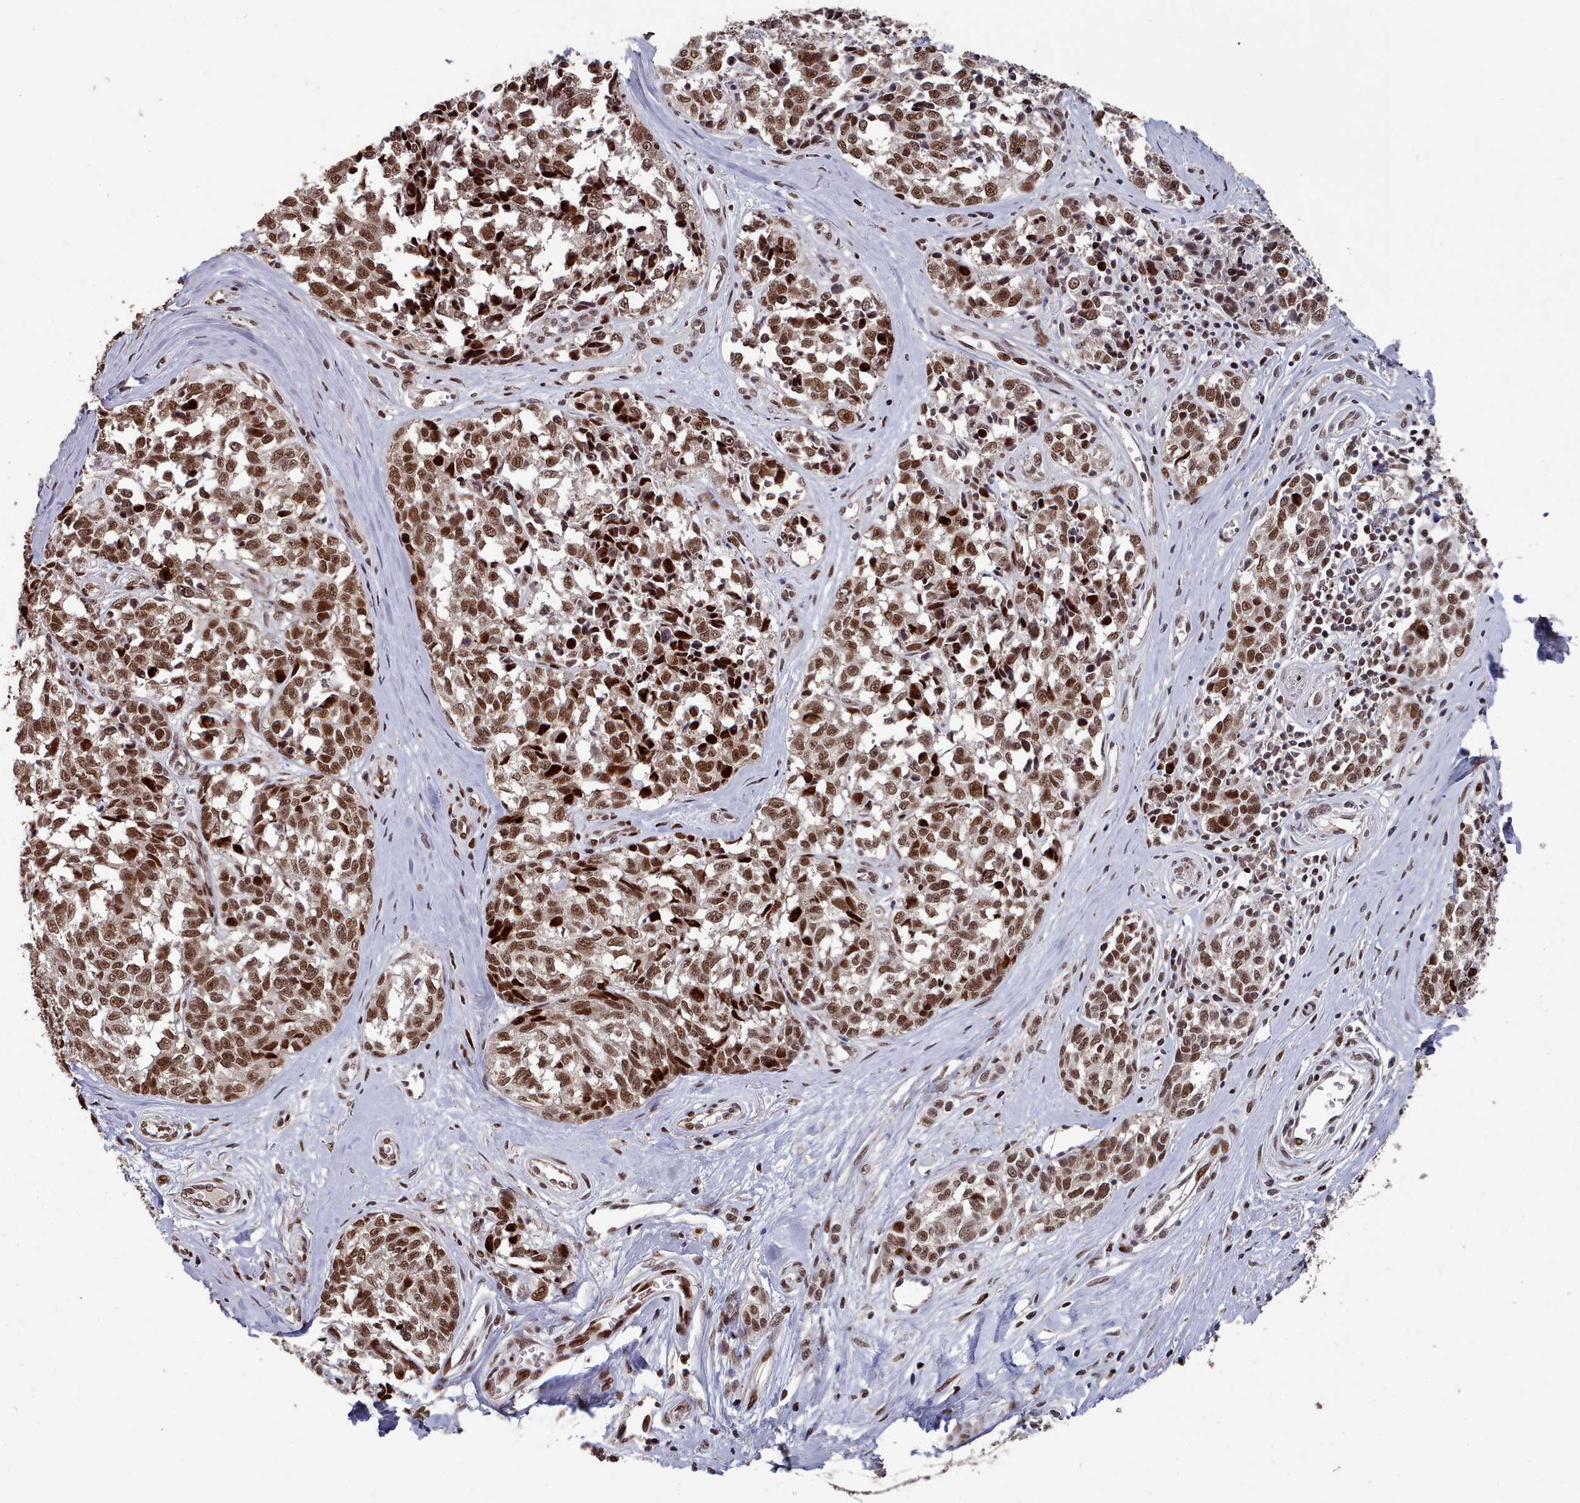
{"staining": {"intensity": "strong", "quantity": ">75%", "location": "nuclear"}, "tissue": "melanoma", "cell_type": "Tumor cells", "image_type": "cancer", "snomed": [{"axis": "morphology", "description": "Normal tissue, NOS"}, {"axis": "morphology", "description": "Malignant melanoma, NOS"}, {"axis": "topography", "description": "Skin"}], "caption": "Melanoma tissue exhibits strong nuclear expression in about >75% of tumor cells, visualized by immunohistochemistry.", "gene": "PNRC2", "patient": {"sex": "female", "age": 64}}